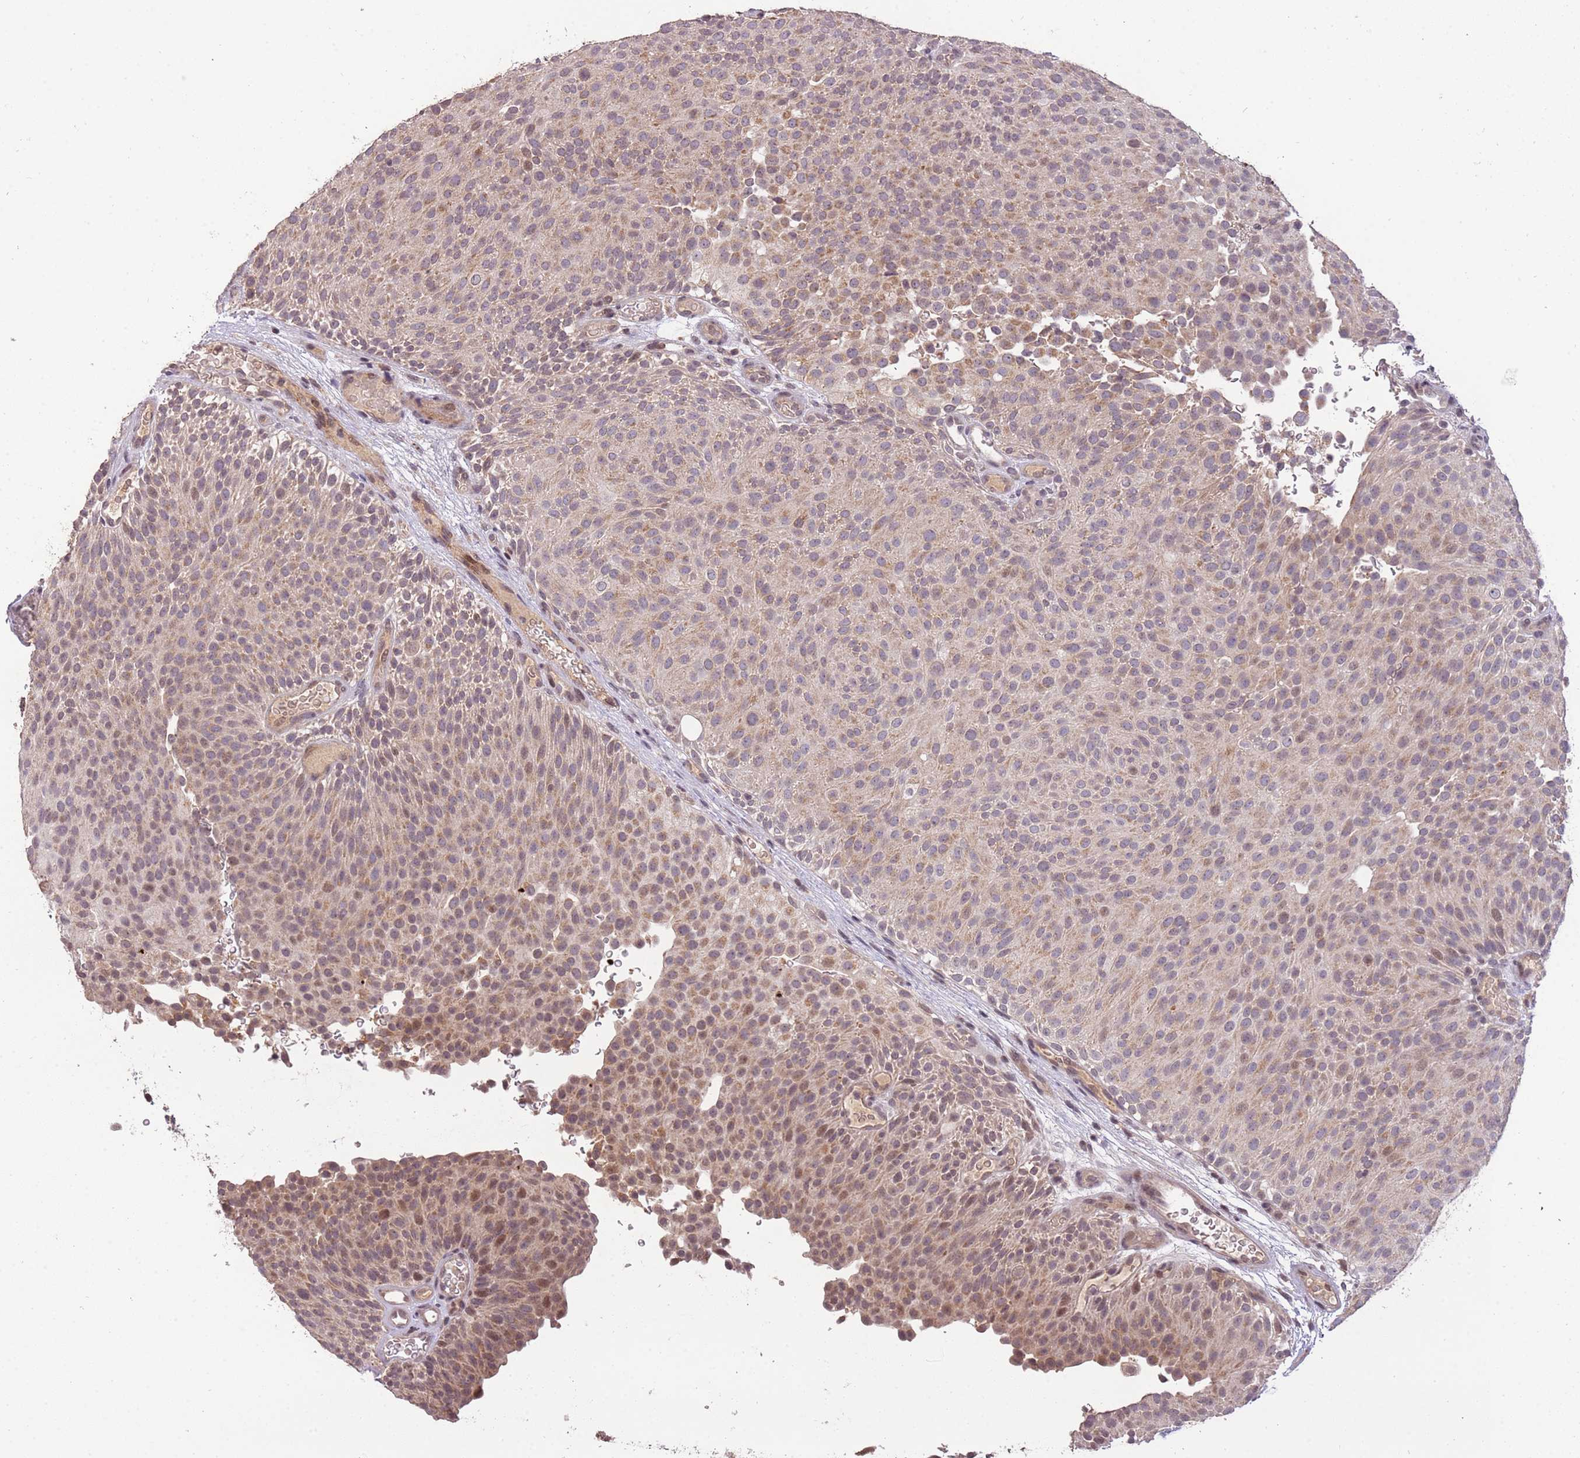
{"staining": {"intensity": "weak", "quantity": "25%-75%", "location": "cytoplasmic/membranous"}, "tissue": "urothelial cancer", "cell_type": "Tumor cells", "image_type": "cancer", "snomed": [{"axis": "morphology", "description": "Urothelial carcinoma, Low grade"}, {"axis": "topography", "description": "Urinary bladder"}], "caption": "Urothelial carcinoma (low-grade) stained with a brown dye exhibits weak cytoplasmic/membranous positive staining in about 25%-75% of tumor cells.", "gene": "SAMSN1", "patient": {"sex": "male", "age": 78}}